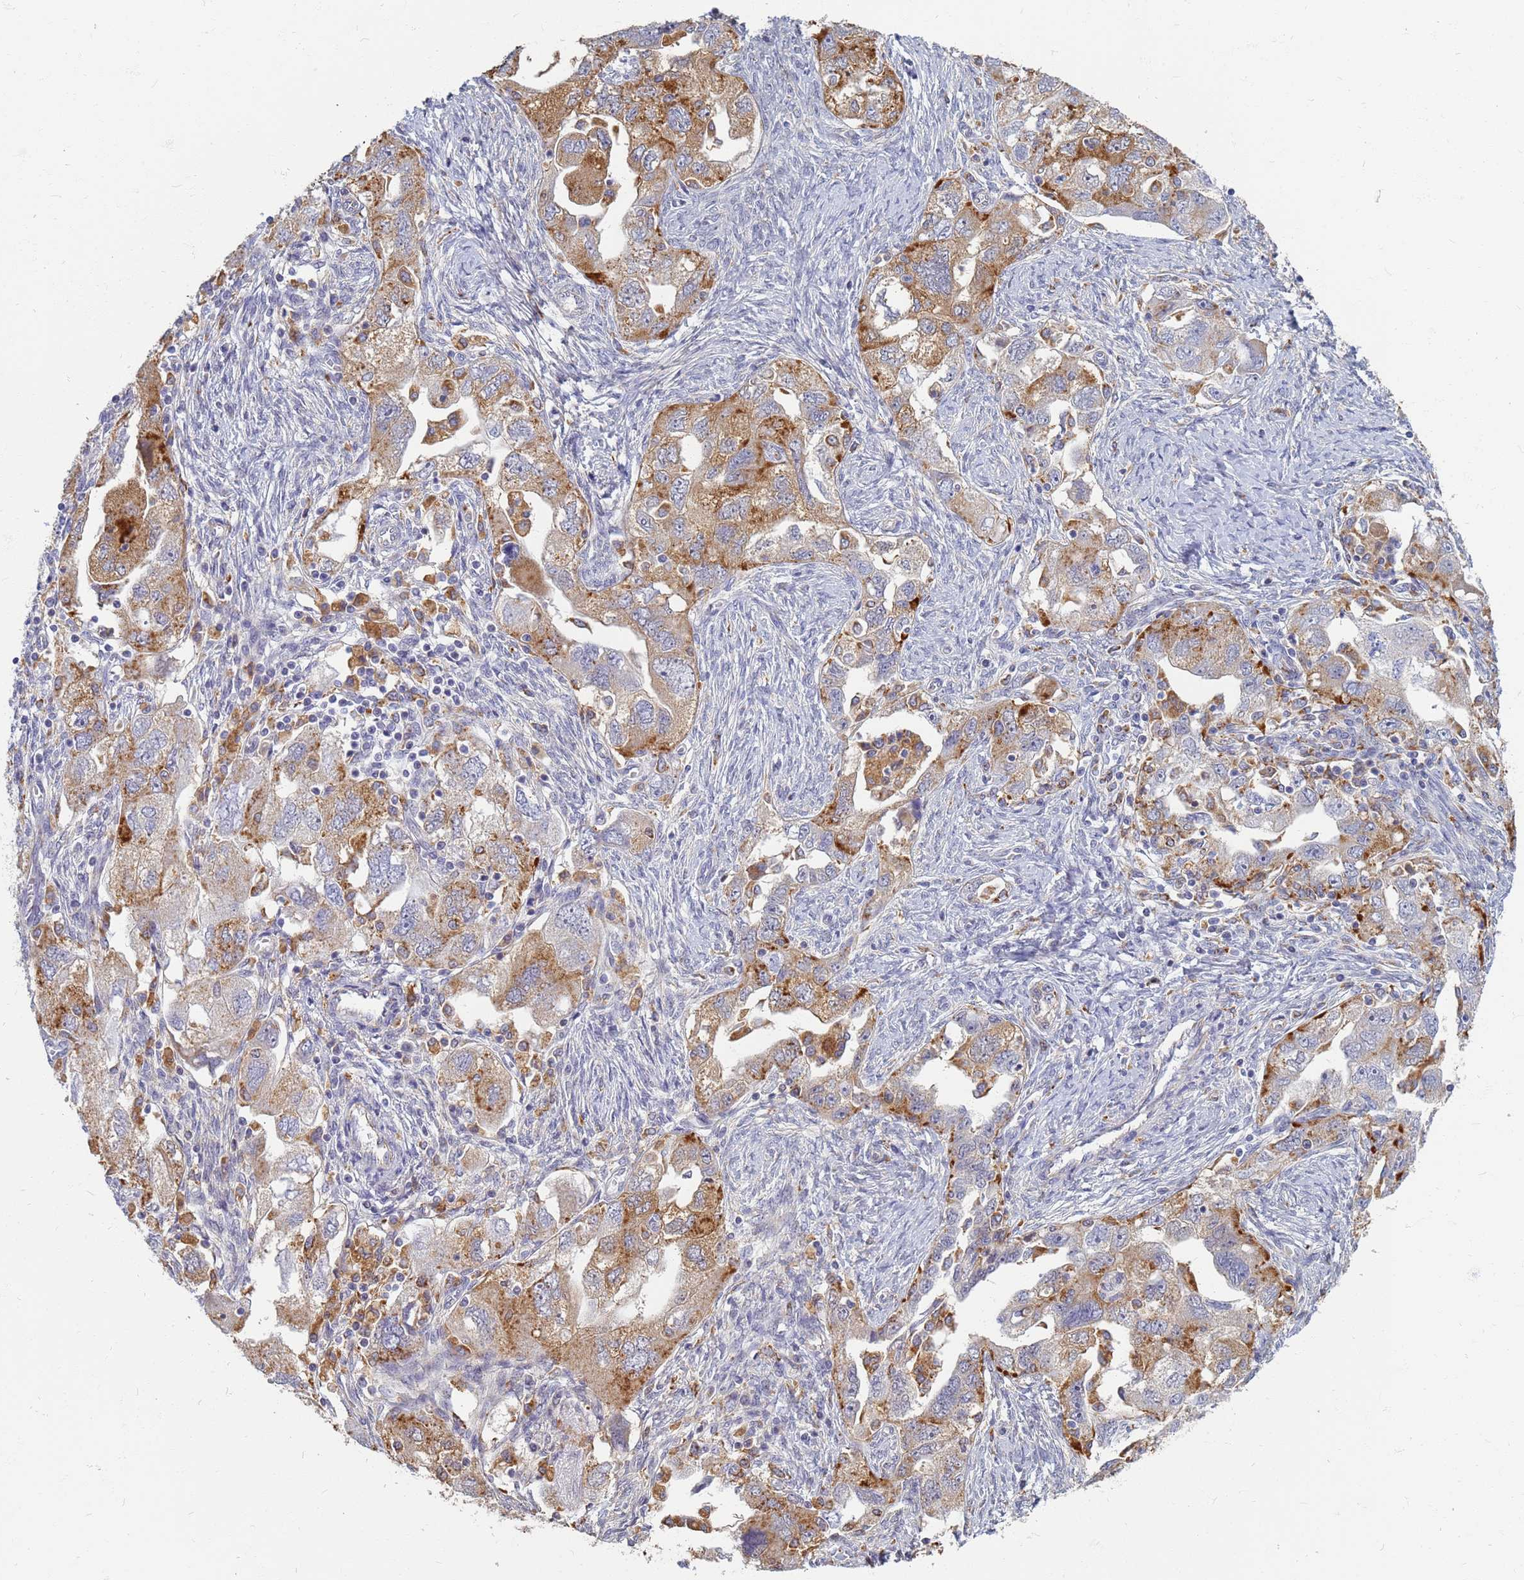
{"staining": {"intensity": "moderate", "quantity": ">75%", "location": "cytoplasmic/membranous"}, "tissue": "ovarian cancer", "cell_type": "Tumor cells", "image_type": "cancer", "snomed": [{"axis": "morphology", "description": "Carcinoma, NOS"}, {"axis": "morphology", "description": "Cystadenocarcinoma, serous, NOS"}, {"axis": "topography", "description": "Ovary"}], "caption": "Immunohistochemical staining of ovarian cancer (serous cystadenocarcinoma) exhibits moderate cytoplasmic/membranous protein positivity in approximately >75% of tumor cells. (IHC, brightfield microscopy, high magnification).", "gene": "ATP6V1E1", "patient": {"sex": "female", "age": 69}}